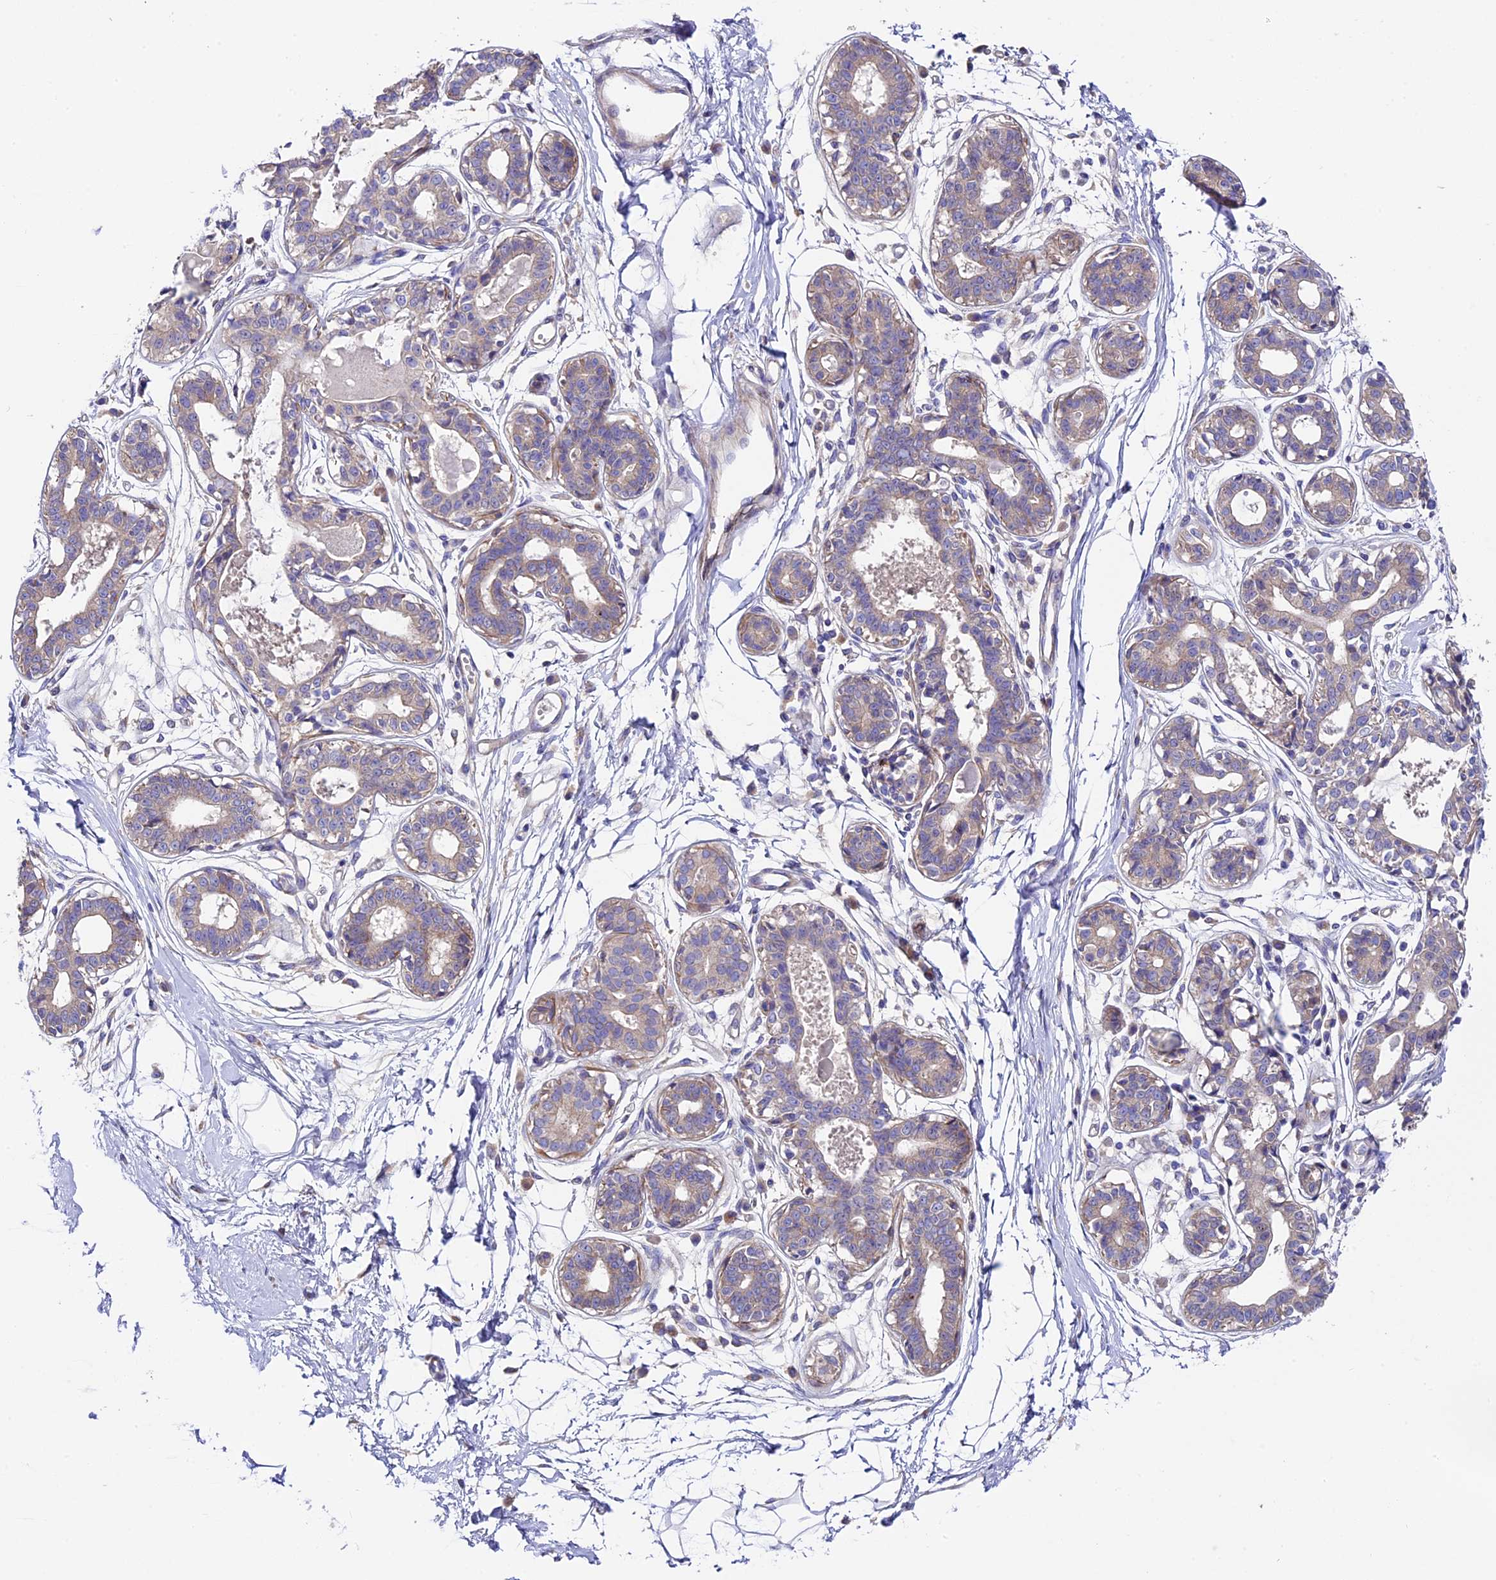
{"staining": {"intensity": "negative", "quantity": "none", "location": "none"}, "tissue": "breast", "cell_type": "Adipocytes", "image_type": "normal", "snomed": [{"axis": "morphology", "description": "Normal tissue, NOS"}, {"axis": "topography", "description": "Breast"}], "caption": "IHC of benign human breast shows no positivity in adipocytes.", "gene": "PIGU", "patient": {"sex": "female", "age": 45}}